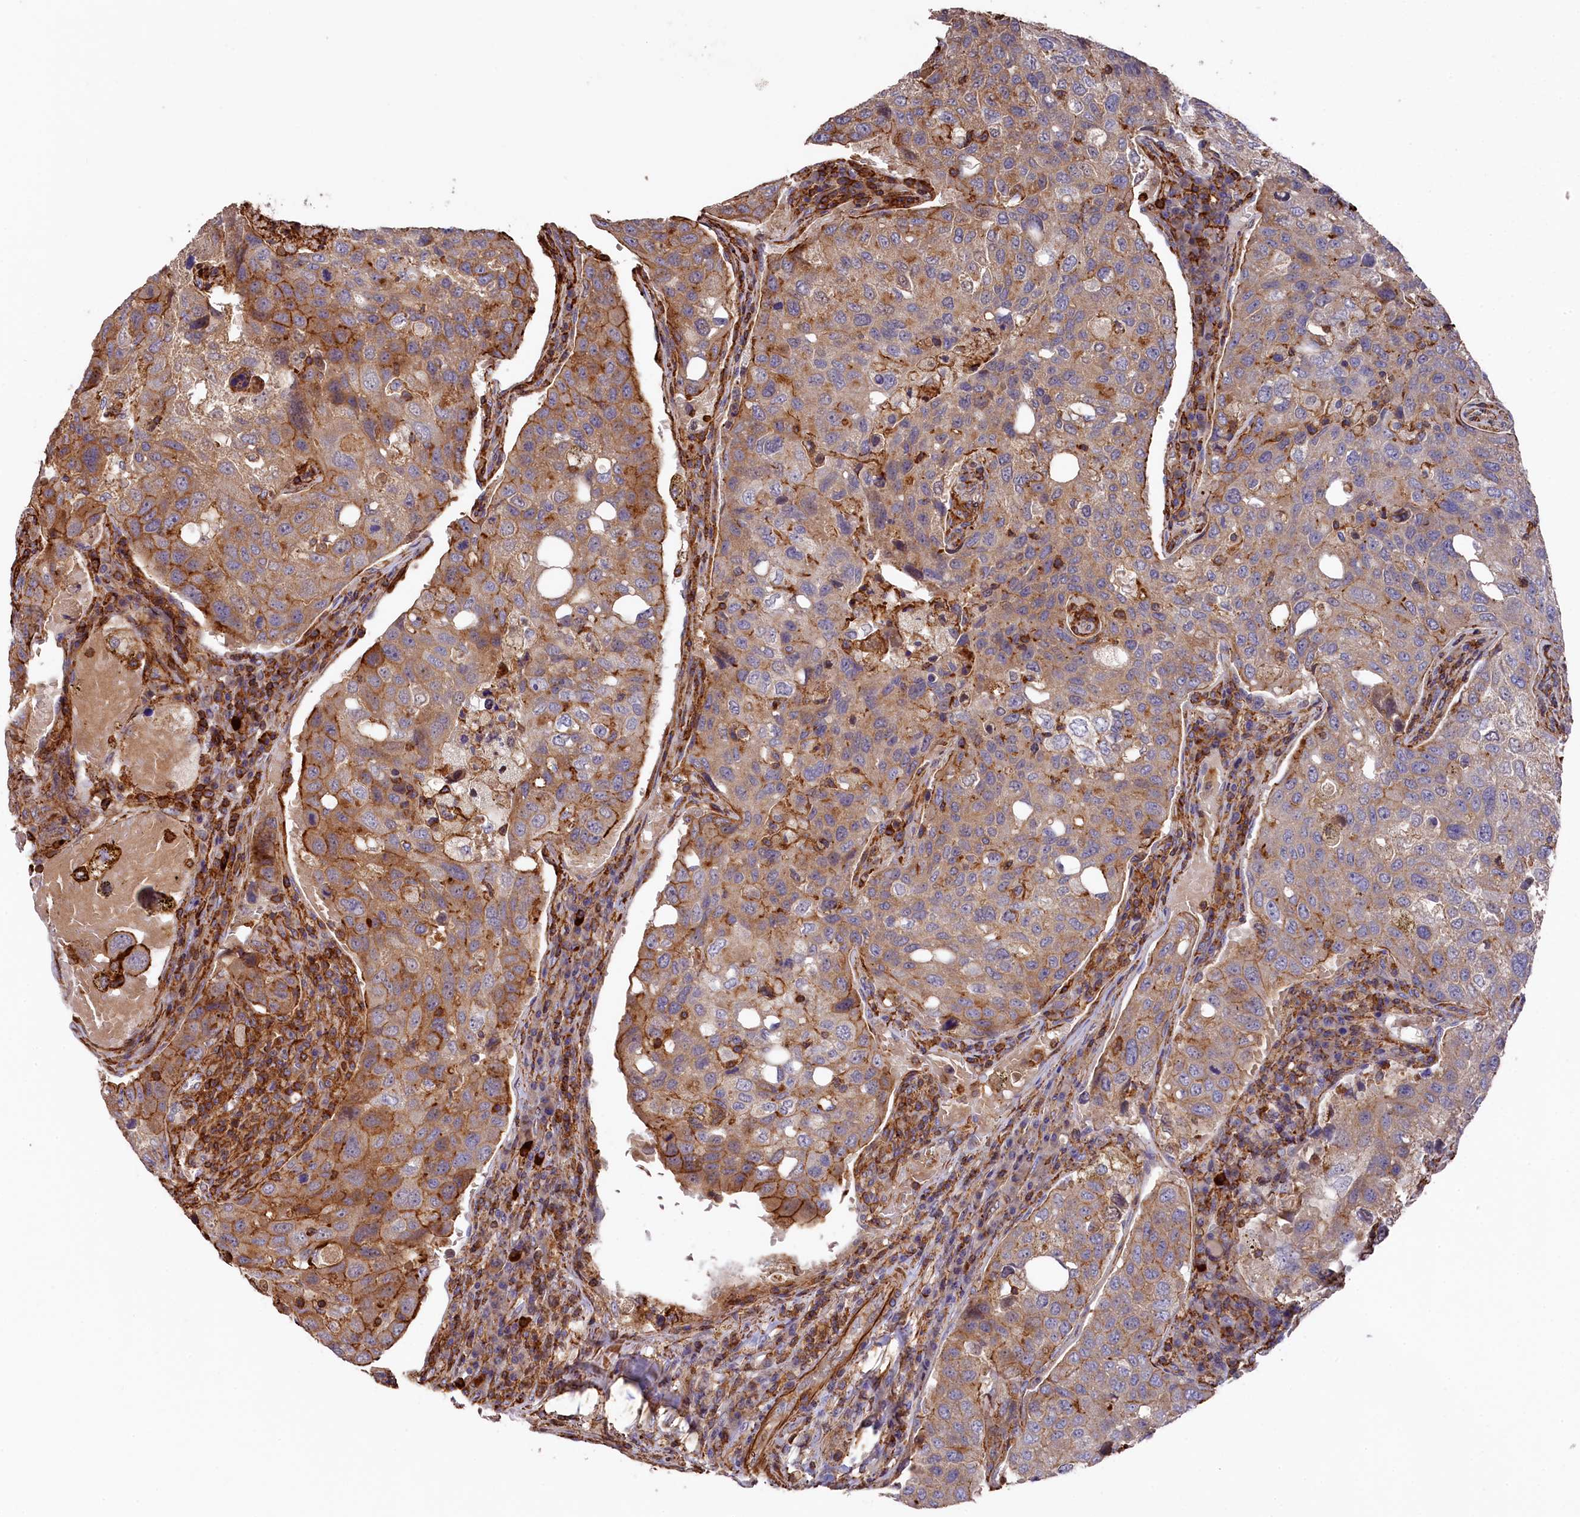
{"staining": {"intensity": "moderate", "quantity": ">75%", "location": "cytoplasmic/membranous"}, "tissue": "urothelial cancer", "cell_type": "Tumor cells", "image_type": "cancer", "snomed": [{"axis": "morphology", "description": "Urothelial carcinoma, High grade"}, {"axis": "topography", "description": "Lymph node"}, {"axis": "topography", "description": "Urinary bladder"}], "caption": "High-grade urothelial carcinoma stained for a protein demonstrates moderate cytoplasmic/membranous positivity in tumor cells.", "gene": "RAPSN", "patient": {"sex": "male", "age": 51}}